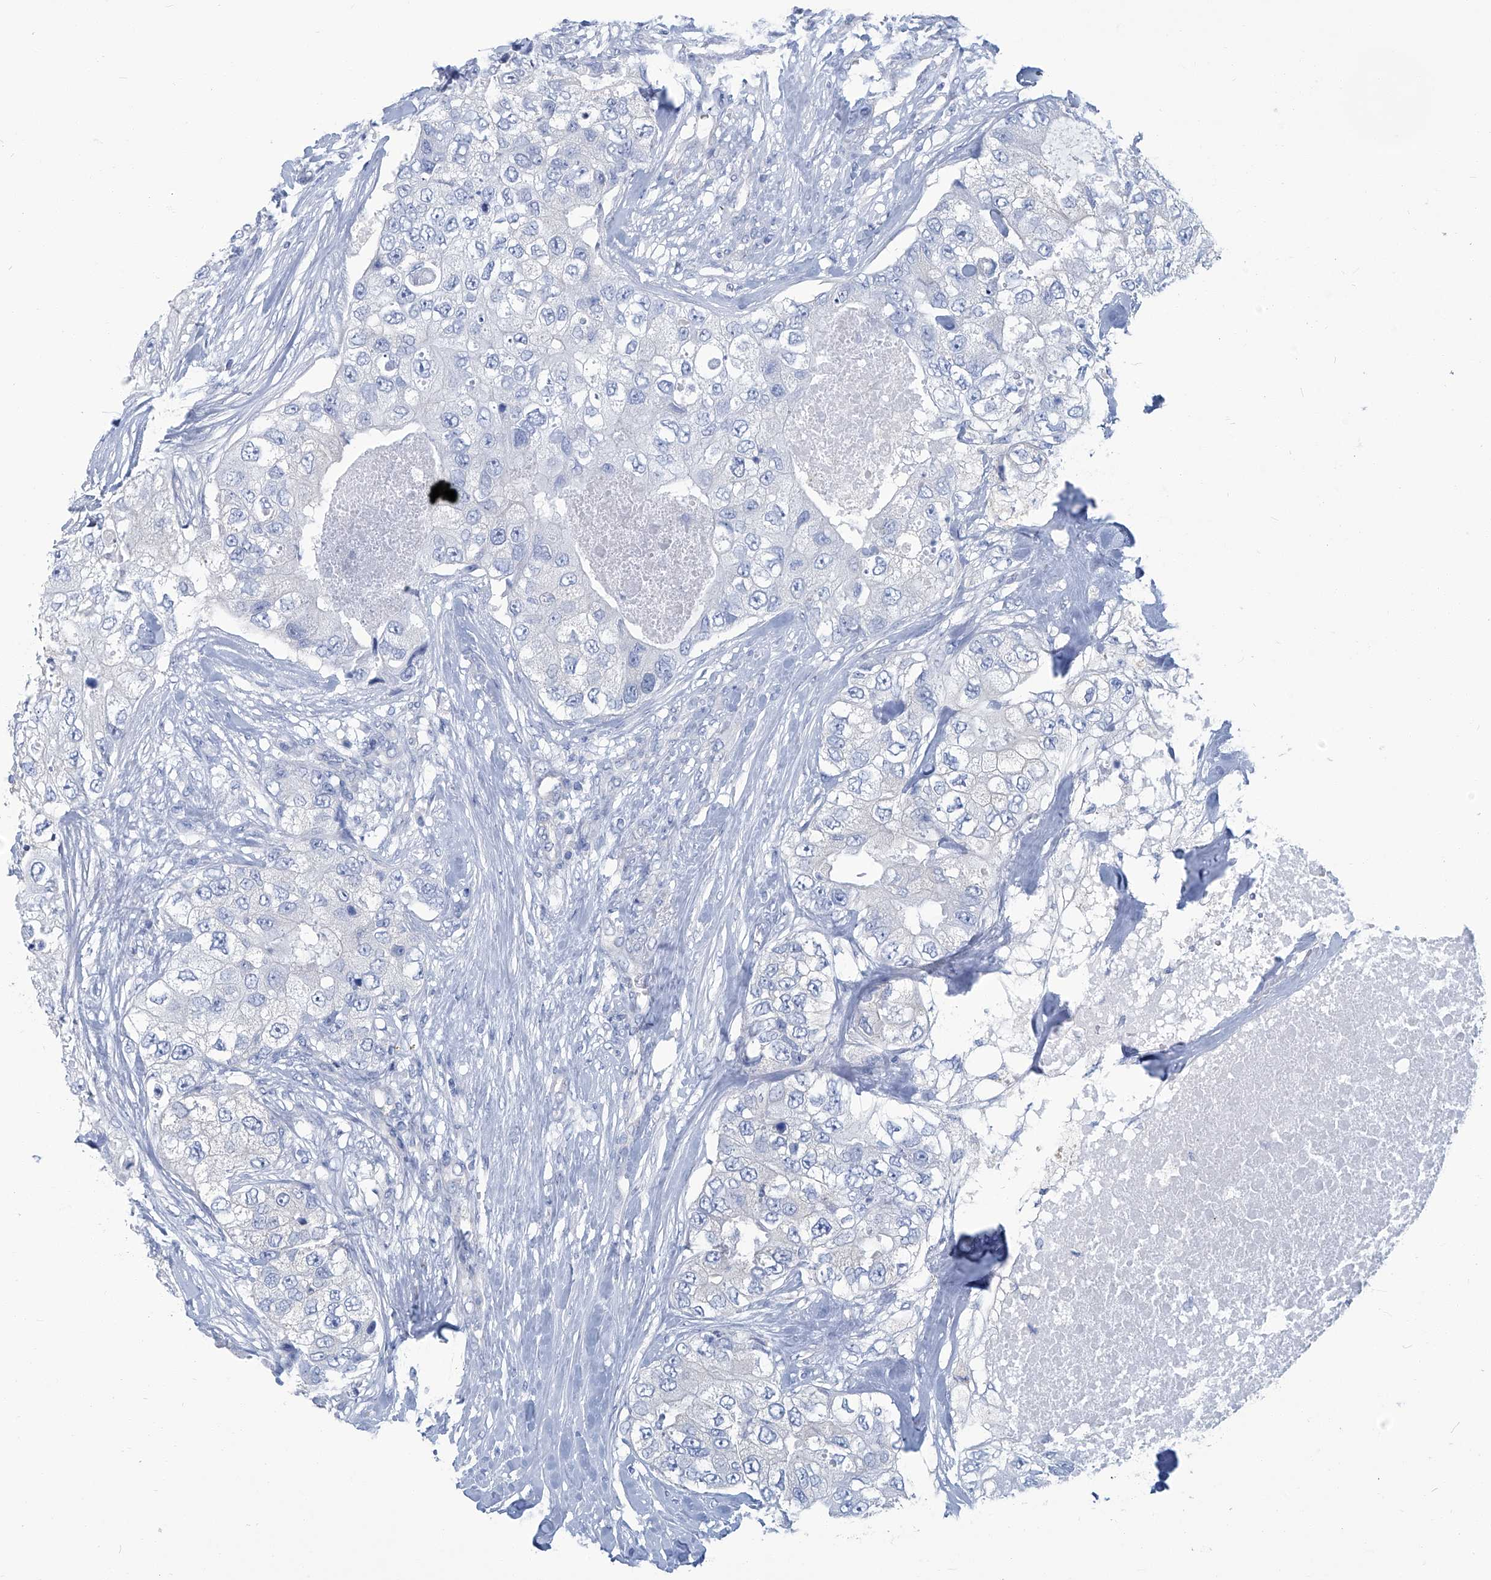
{"staining": {"intensity": "negative", "quantity": "none", "location": "none"}, "tissue": "breast cancer", "cell_type": "Tumor cells", "image_type": "cancer", "snomed": [{"axis": "morphology", "description": "Duct carcinoma"}, {"axis": "topography", "description": "Breast"}], "caption": "DAB (3,3'-diaminobenzidine) immunohistochemical staining of human breast invasive ductal carcinoma exhibits no significant expression in tumor cells.", "gene": "PFKL", "patient": {"sex": "female", "age": 62}}